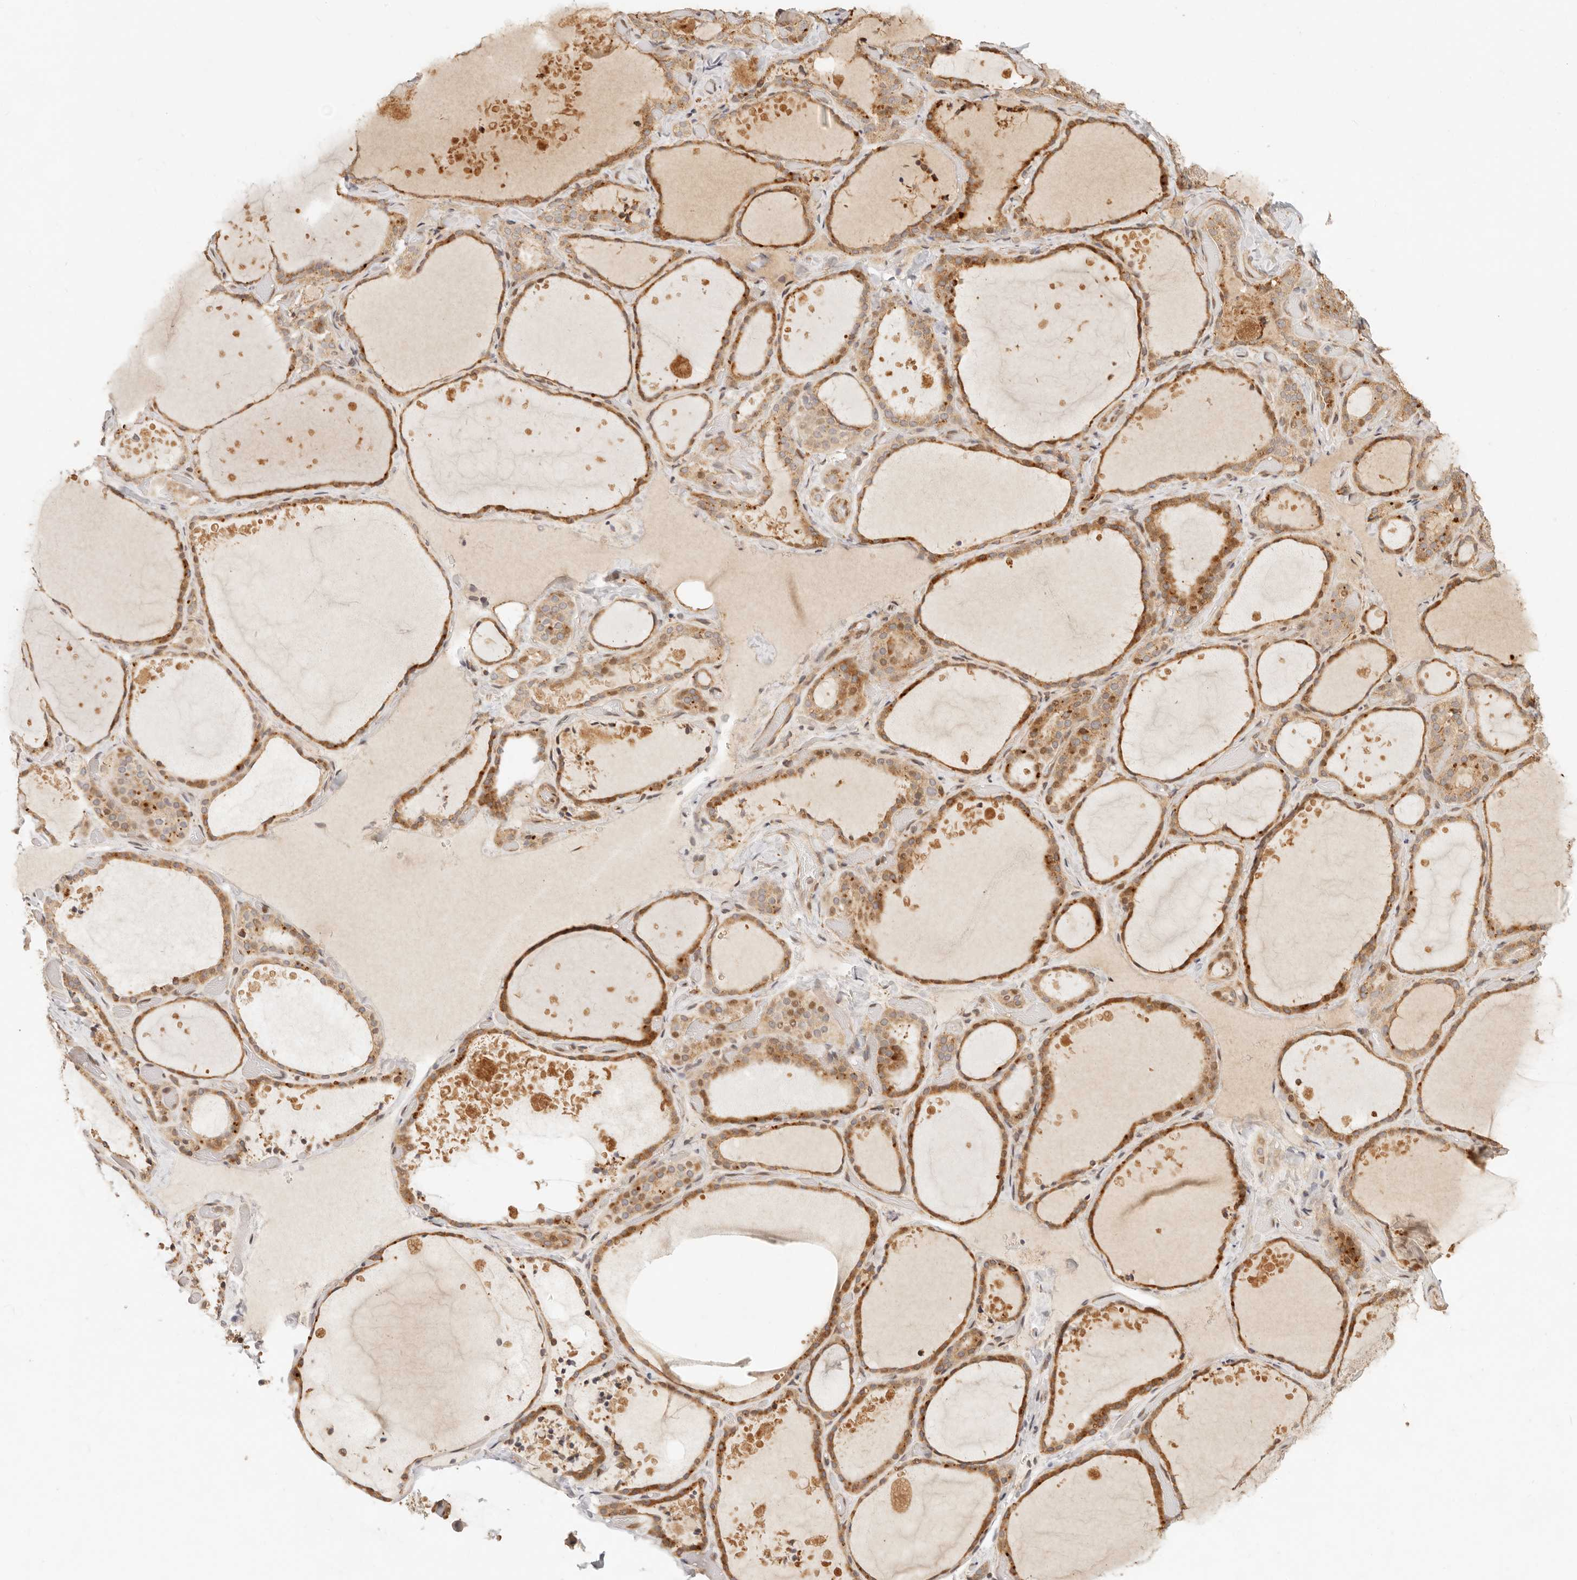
{"staining": {"intensity": "strong", "quantity": ">75%", "location": "cytoplasmic/membranous"}, "tissue": "thyroid gland", "cell_type": "Glandular cells", "image_type": "normal", "snomed": [{"axis": "morphology", "description": "Normal tissue, NOS"}, {"axis": "topography", "description": "Thyroid gland"}], "caption": "Brown immunohistochemical staining in unremarkable human thyroid gland exhibits strong cytoplasmic/membranous staining in approximately >75% of glandular cells.", "gene": "TIMM17A", "patient": {"sex": "female", "age": 44}}